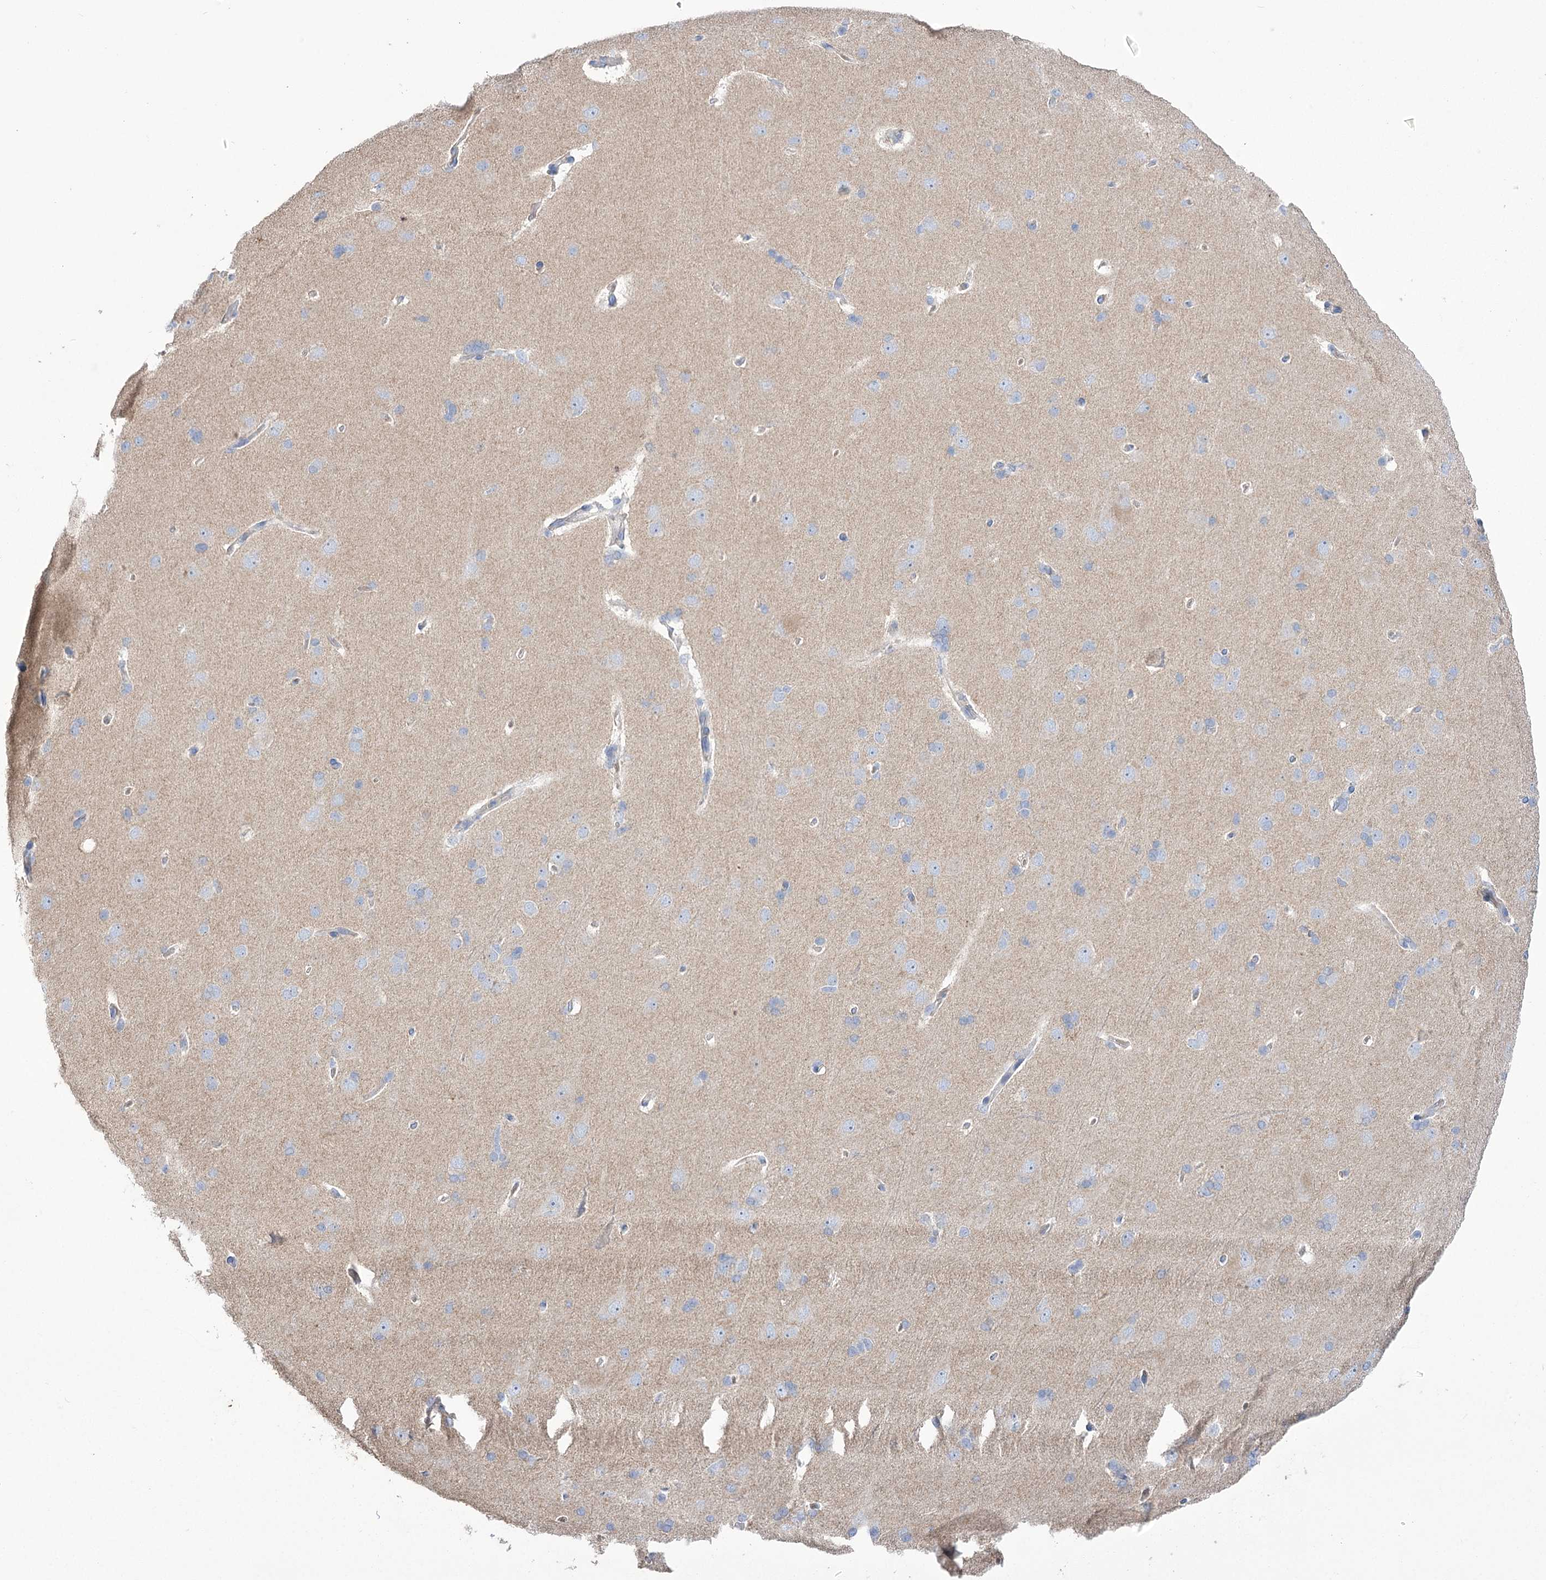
{"staining": {"intensity": "negative", "quantity": "none", "location": "none"}, "tissue": "cerebral cortex", "cell_type": "Endothelial cells", "image_type": "normal", "snomed": [{"axis": "morphology", "description": "Normal tissue, NOS"}, {"axis": "topography", "description": "Cerebral cortex"}], "caption": "Human cerebral cortex stained for a protein using immunohistochemistry (IHC) displays no positivity in endothelial cells.", "gene": "PRSS53", "patient": {"sex": "male", "age": 62}}